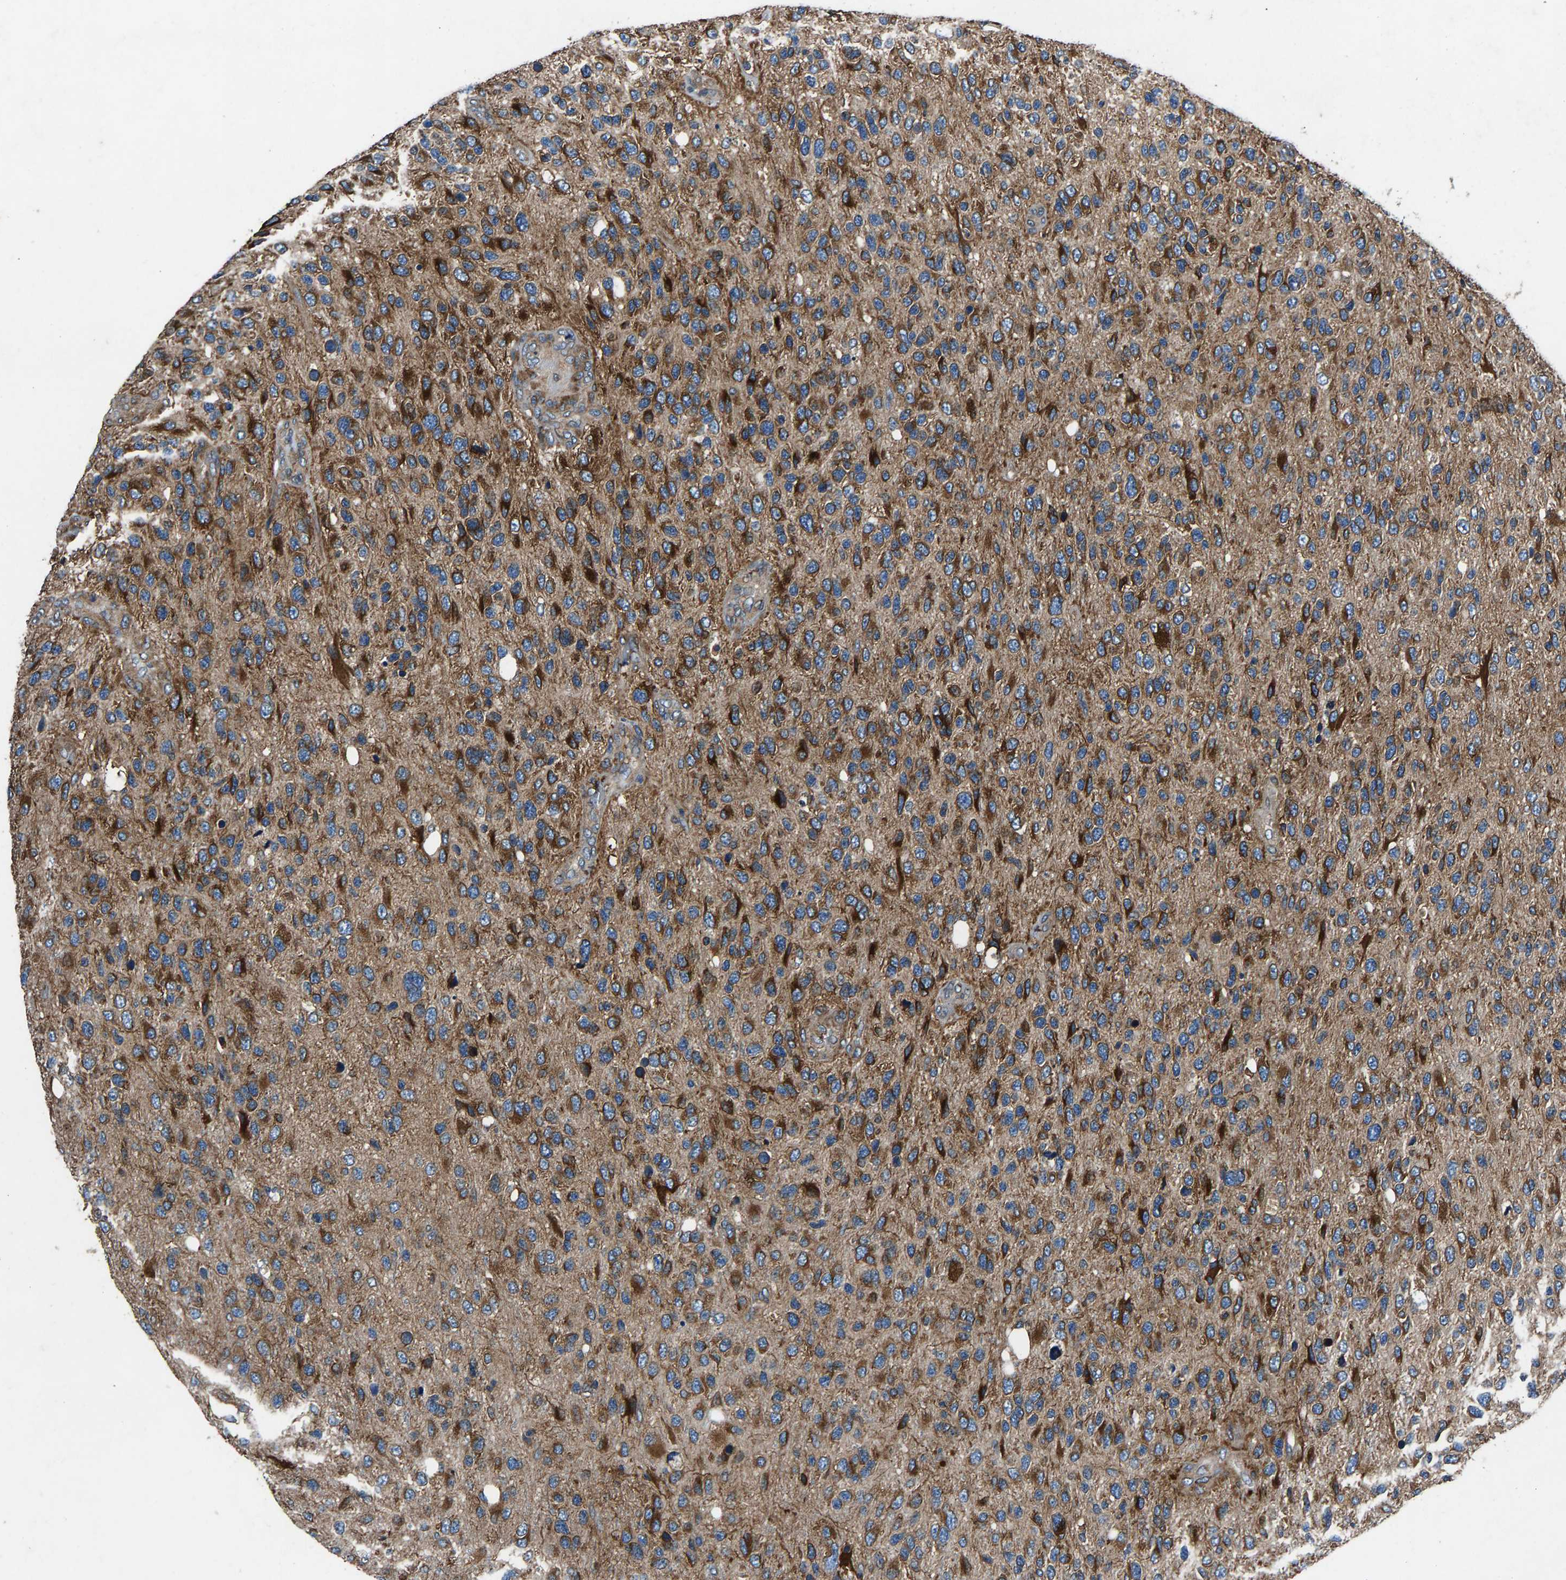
{"staining": {"intensity": "moderate", "quantity": ">75%", "location": "cytoplasmic/membranous"}, "tissue": "glioma", "cell_type": "Tumor cells", "image_type": "cancer", "snomed": [{"axis": "morphology", "description": "Glioma, malignant, High grade"}, {"axis": "topography", "description": "Brain"}], "caption": "DAB immunohistochemical staining of human glioma demonstrates moderate cytoplasmic/membranous protein positivity in approximately >75% of tumor cells.", "gene": "LPCAT1", "patient": {"sex": "female", "age": 58}}